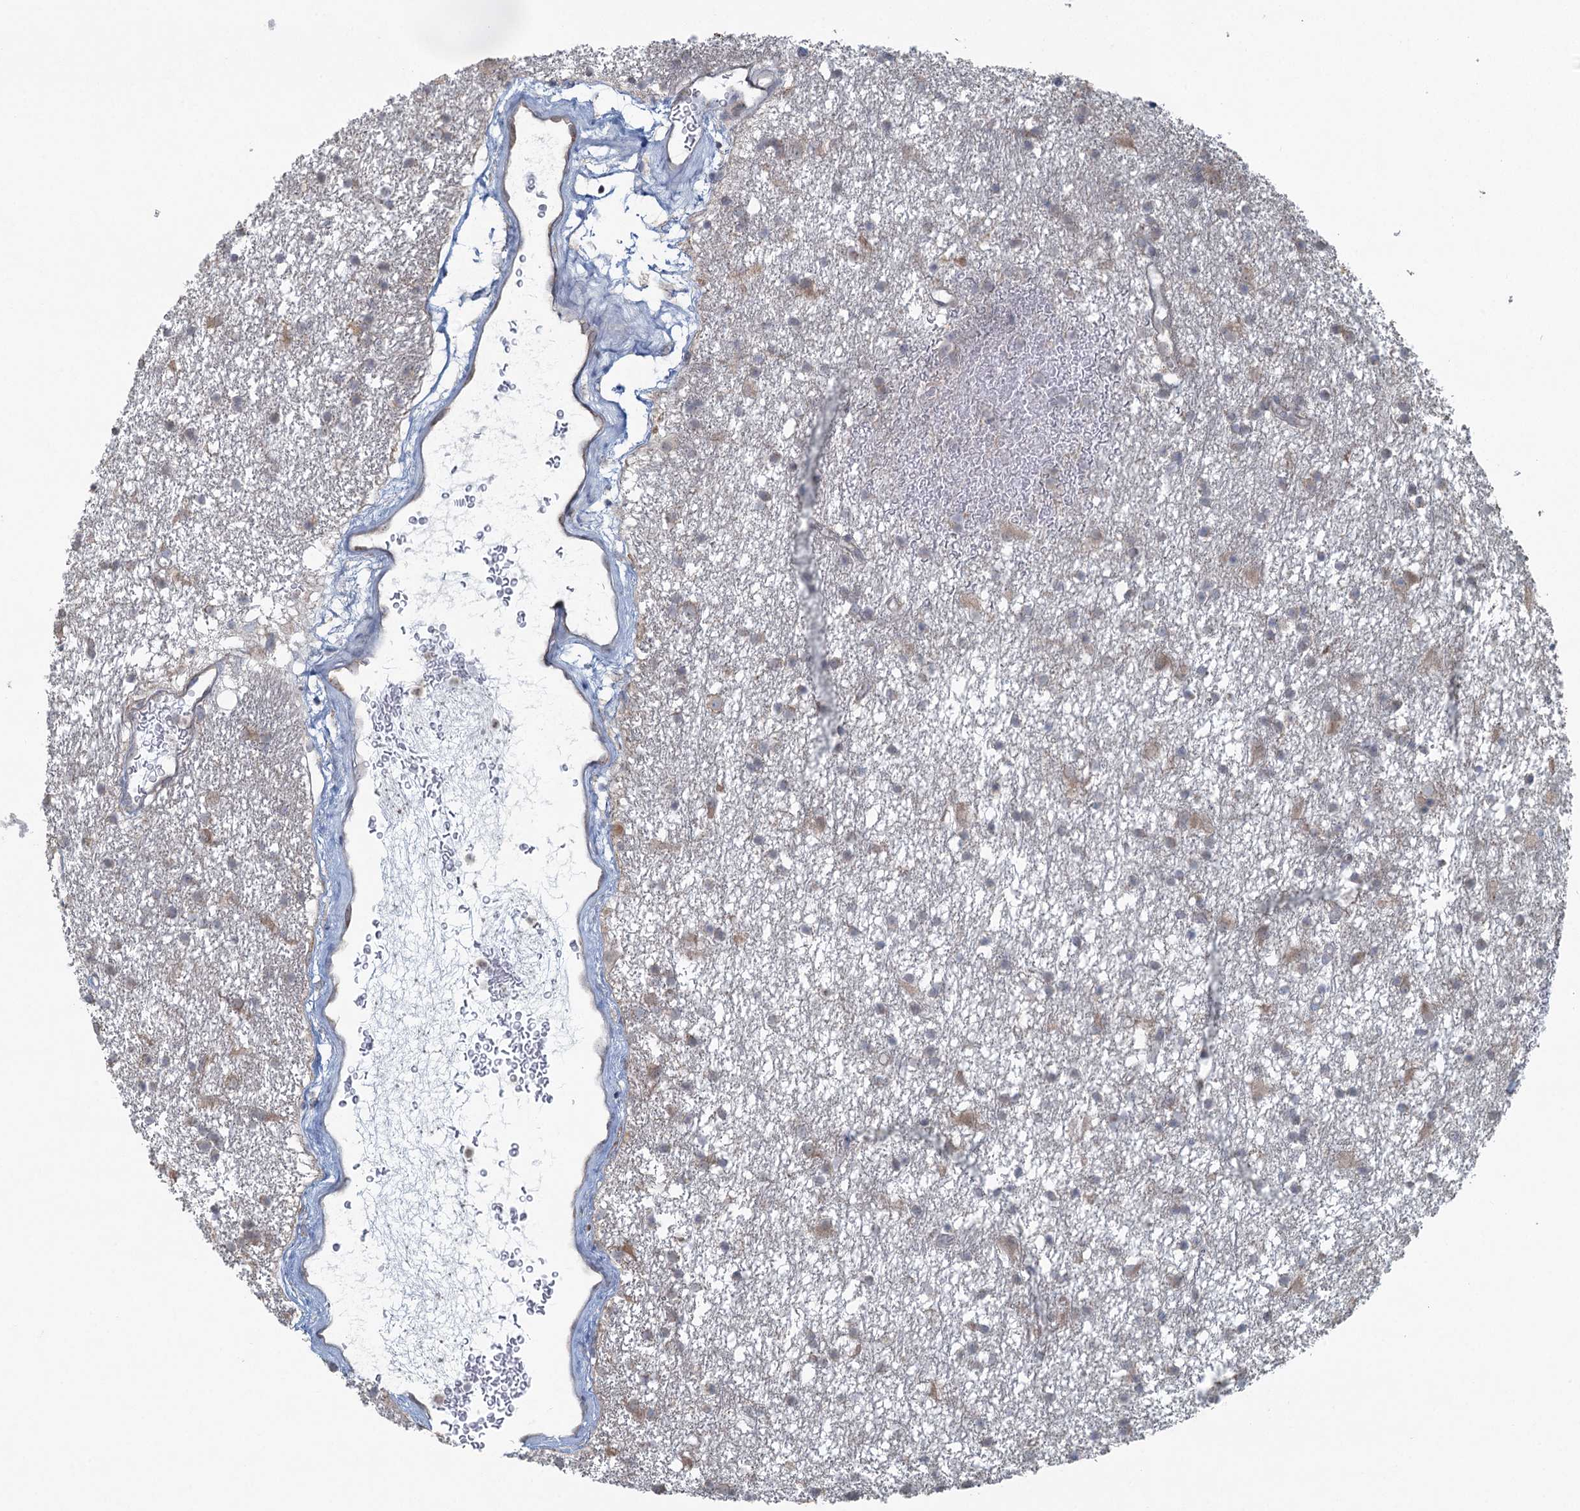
{"staining": {"intensity": "weak", "quantity": "<25%", "location": "cytoplasmic/membranous"}, "tissue": "glioma", "cell_type": "Tumor cells", "image_type": "cancer", "snomed": [{"axis": "morphology", "description": "Glioma, malignant, High grade"}, {"axis": "topography", "description": "Brain"}], "caption": "This is an immunohistochemistry histopathology image of high-grade glioma (malignant). There is no expression in tumor cells.", "gene": "TEX35", "patient": {"sex": "male", "age": 77}}